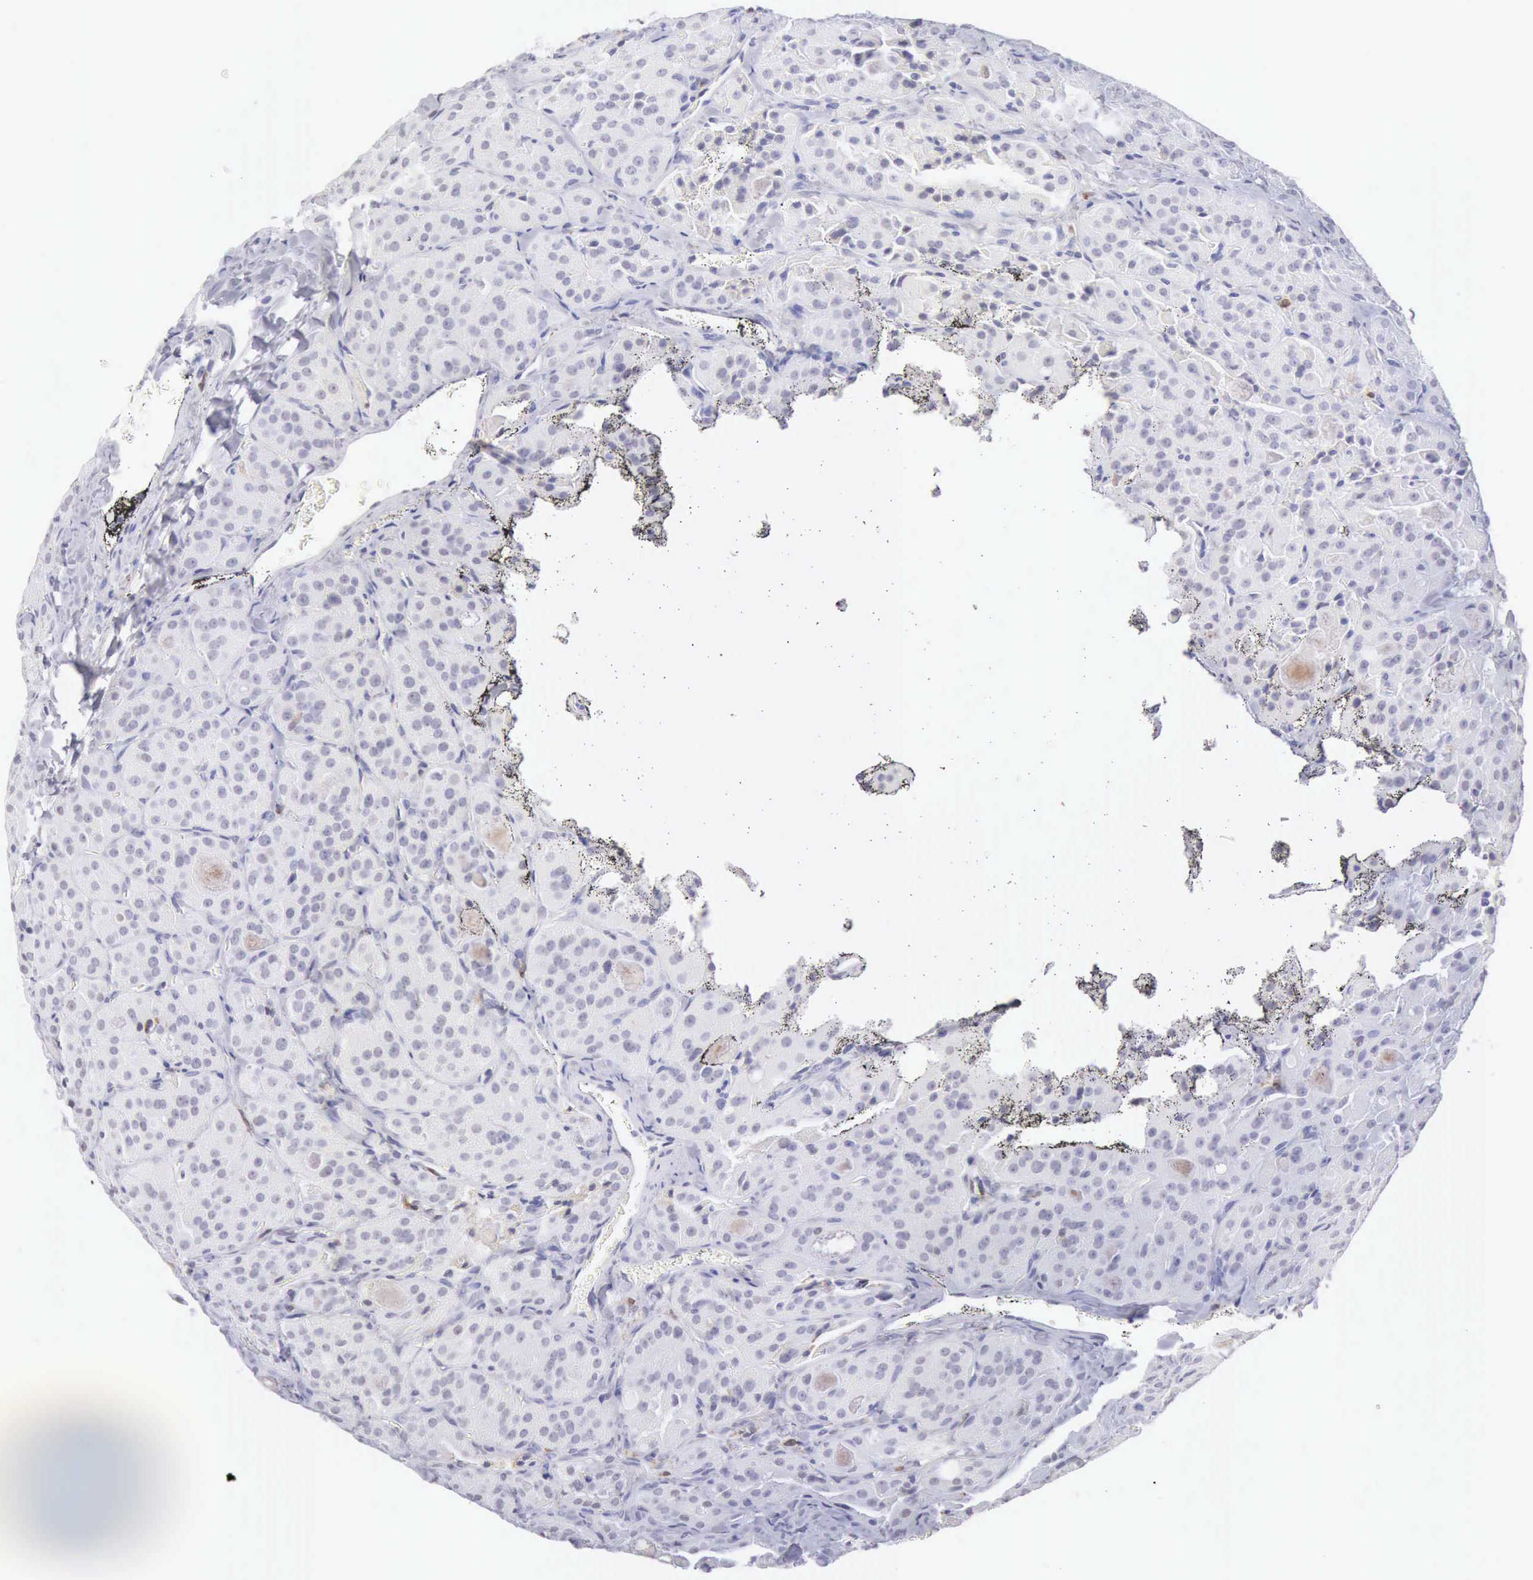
{"staining": {"intensity": "negative", "quantity": "none", "location": "none"}, "tissue": "thyroid cancer", "cell_type": "Tumor cells", "image_type": "cancer", "snomed": [{"axis": "morphology", "description": "Carcinoma, NOS"}, {"axis": "topography", "description": "Thyroid gland"}], "caption": "A histopathology image of human carcinoma (thyroid) is negative for staining in tumor cells.", "gene": "RNASE1", "patient": {"sex": "male", "age": 76}}